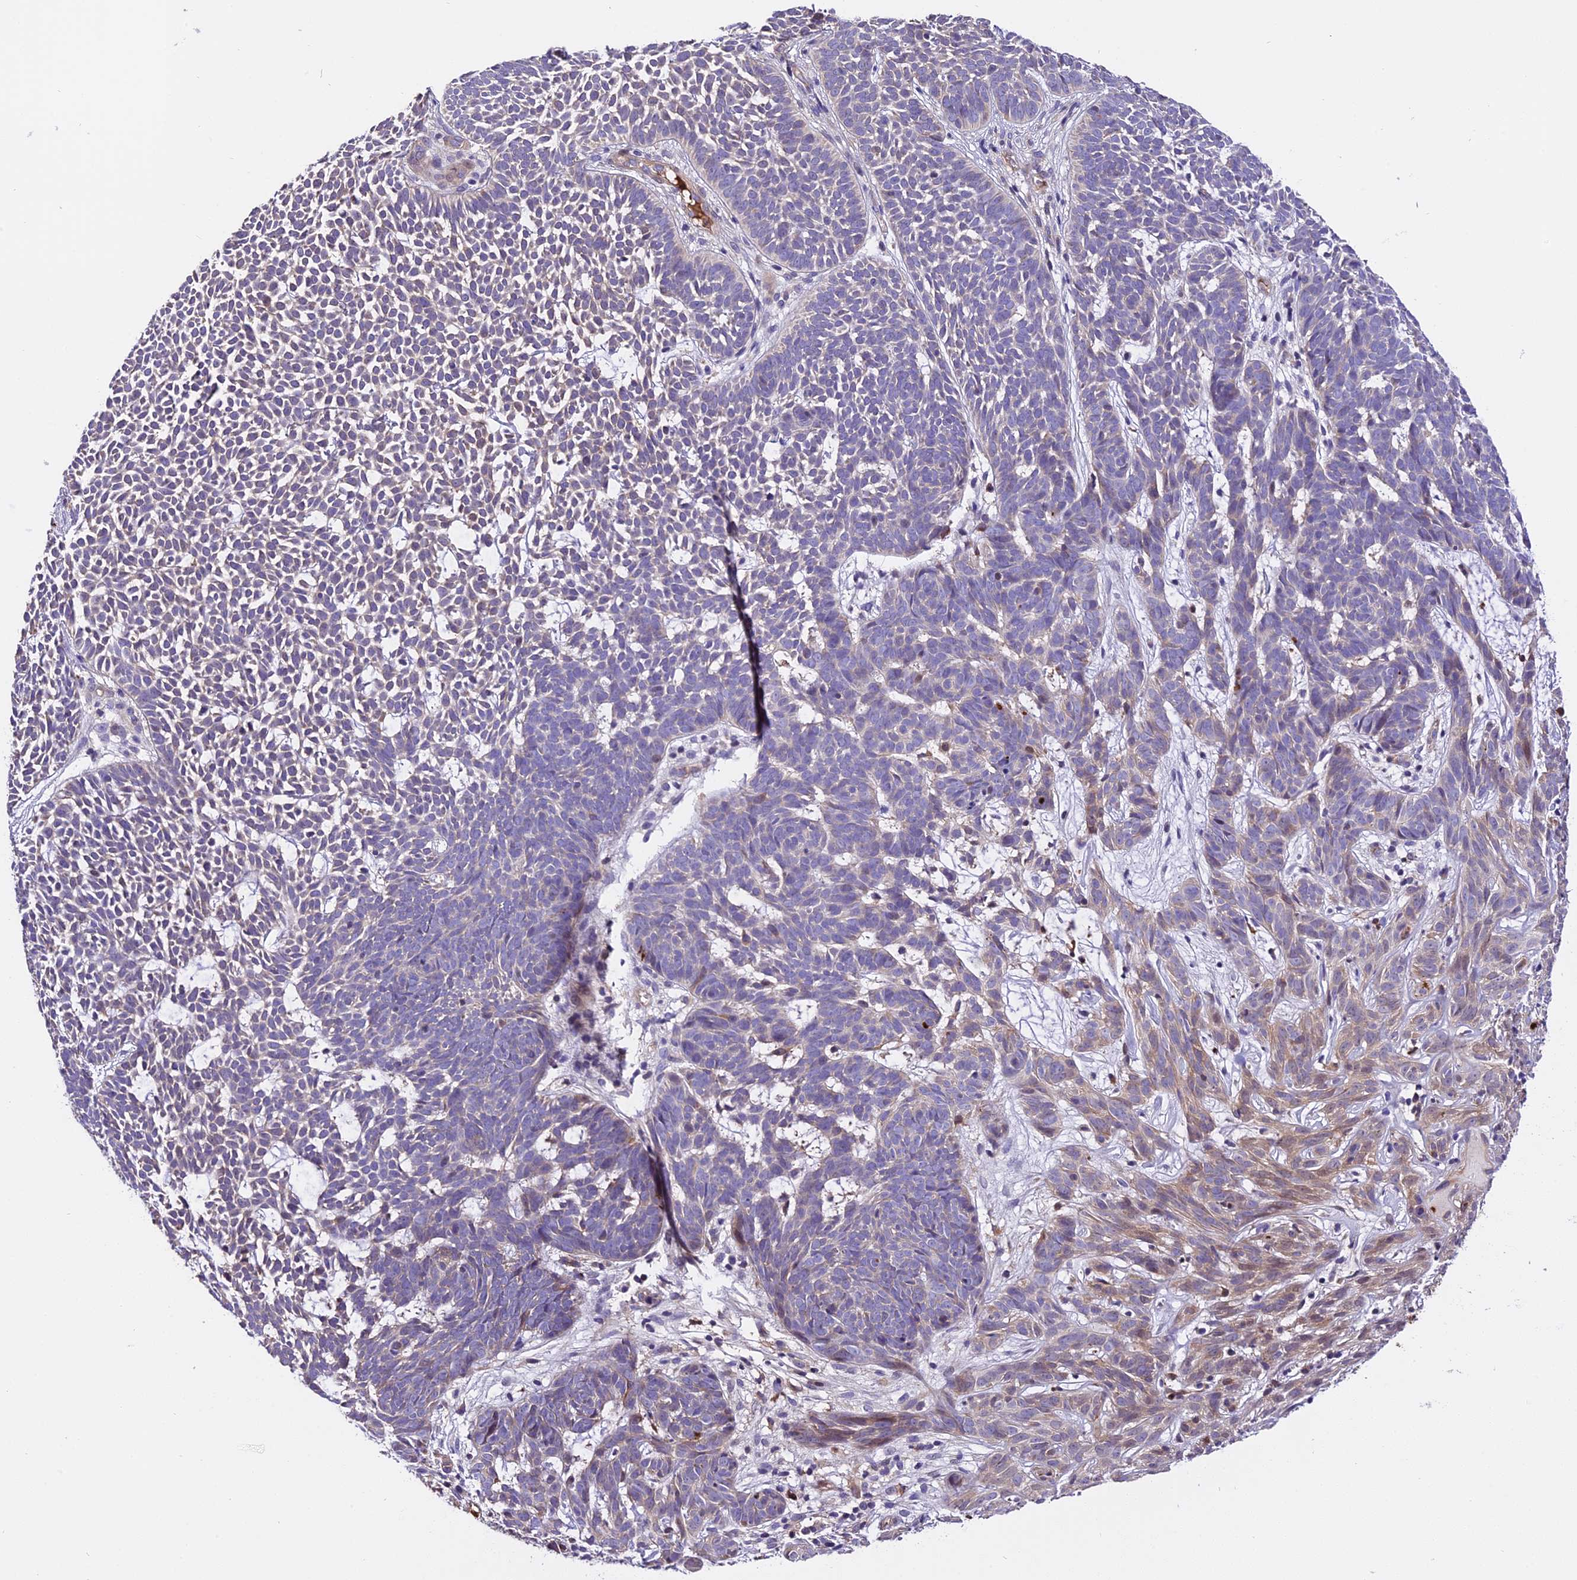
{"staining": {"intensity": "weak", "quantity": "<25%", "location": "cytoplasmic/membranous"}, "tissue": "skin cancer", "cell_type": "Tumor cells", "image_type": "cancer", "snomed": [{"axis": "morphology", "description": "Basal cell carcinoma"}, {"axis": "topography", "description": "Skin"}], "caption": "High power microscopy image of an immunohistochemistry (IHC) histopathology image of basal cell carcinoma (skin), revealing no significant expression in tumor cells. The staining was performed using DAB to visualize the protein expression in brown, while the nuclei were stained in blue with hematoxylin (Magnification: 20x).", "gene": "MAP3K7CL", "patient": {"sex": "female", "age": 78}}